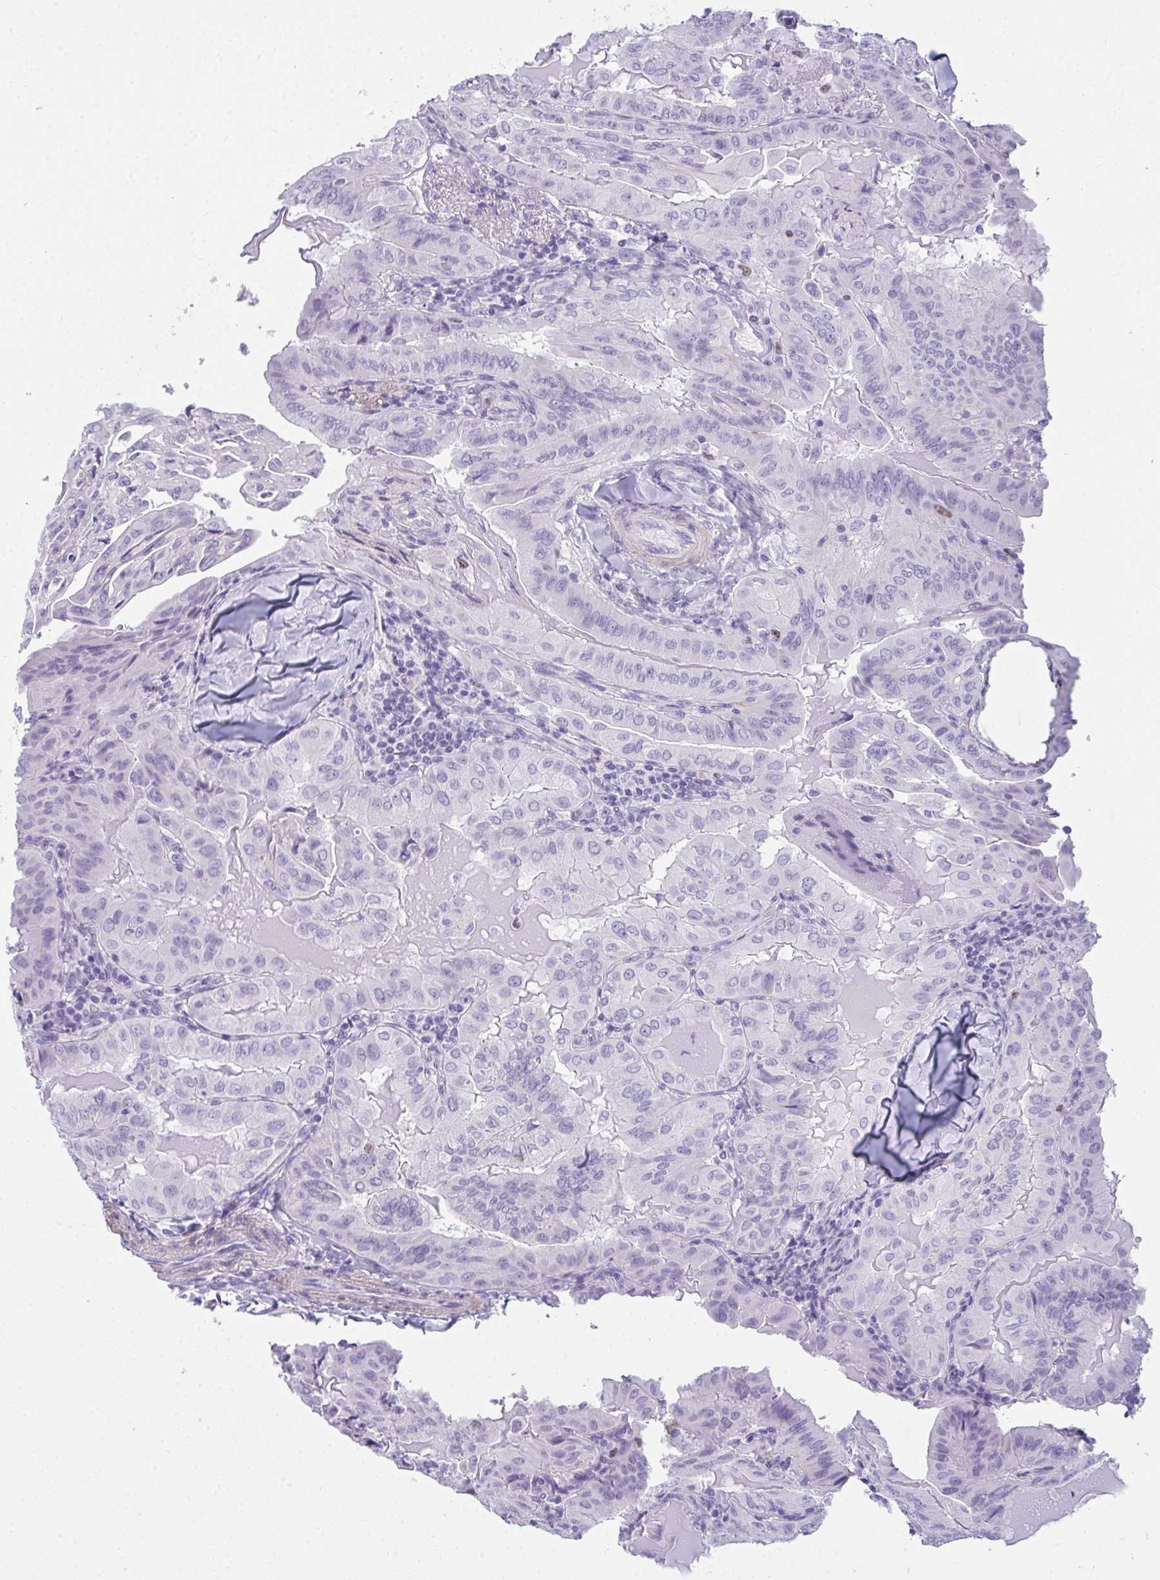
{"staining": {"intensity": "negative", "quantity": "none", "location": "none"}, "tissue": "thyroid cancer", "cell_type": "Tumor cells", "image_type": "cancer", "snomed": [{"axis": "morphology", "description": "Papillary adenocarcinoma, NOS"}, {"axis": "topography", "description": "Thyroid gland"}], "caption": "A photomicrograph of papillary adenocarcinoma (thyroid) stained for a protein demonstrates no brown staining in tumor cells. (DAB immunohistochemistry (IHC) visualized using brightfield microscopy, high magnification).", "gene": "SUZ12", "patient": {"sex": "female", "age": 68}}